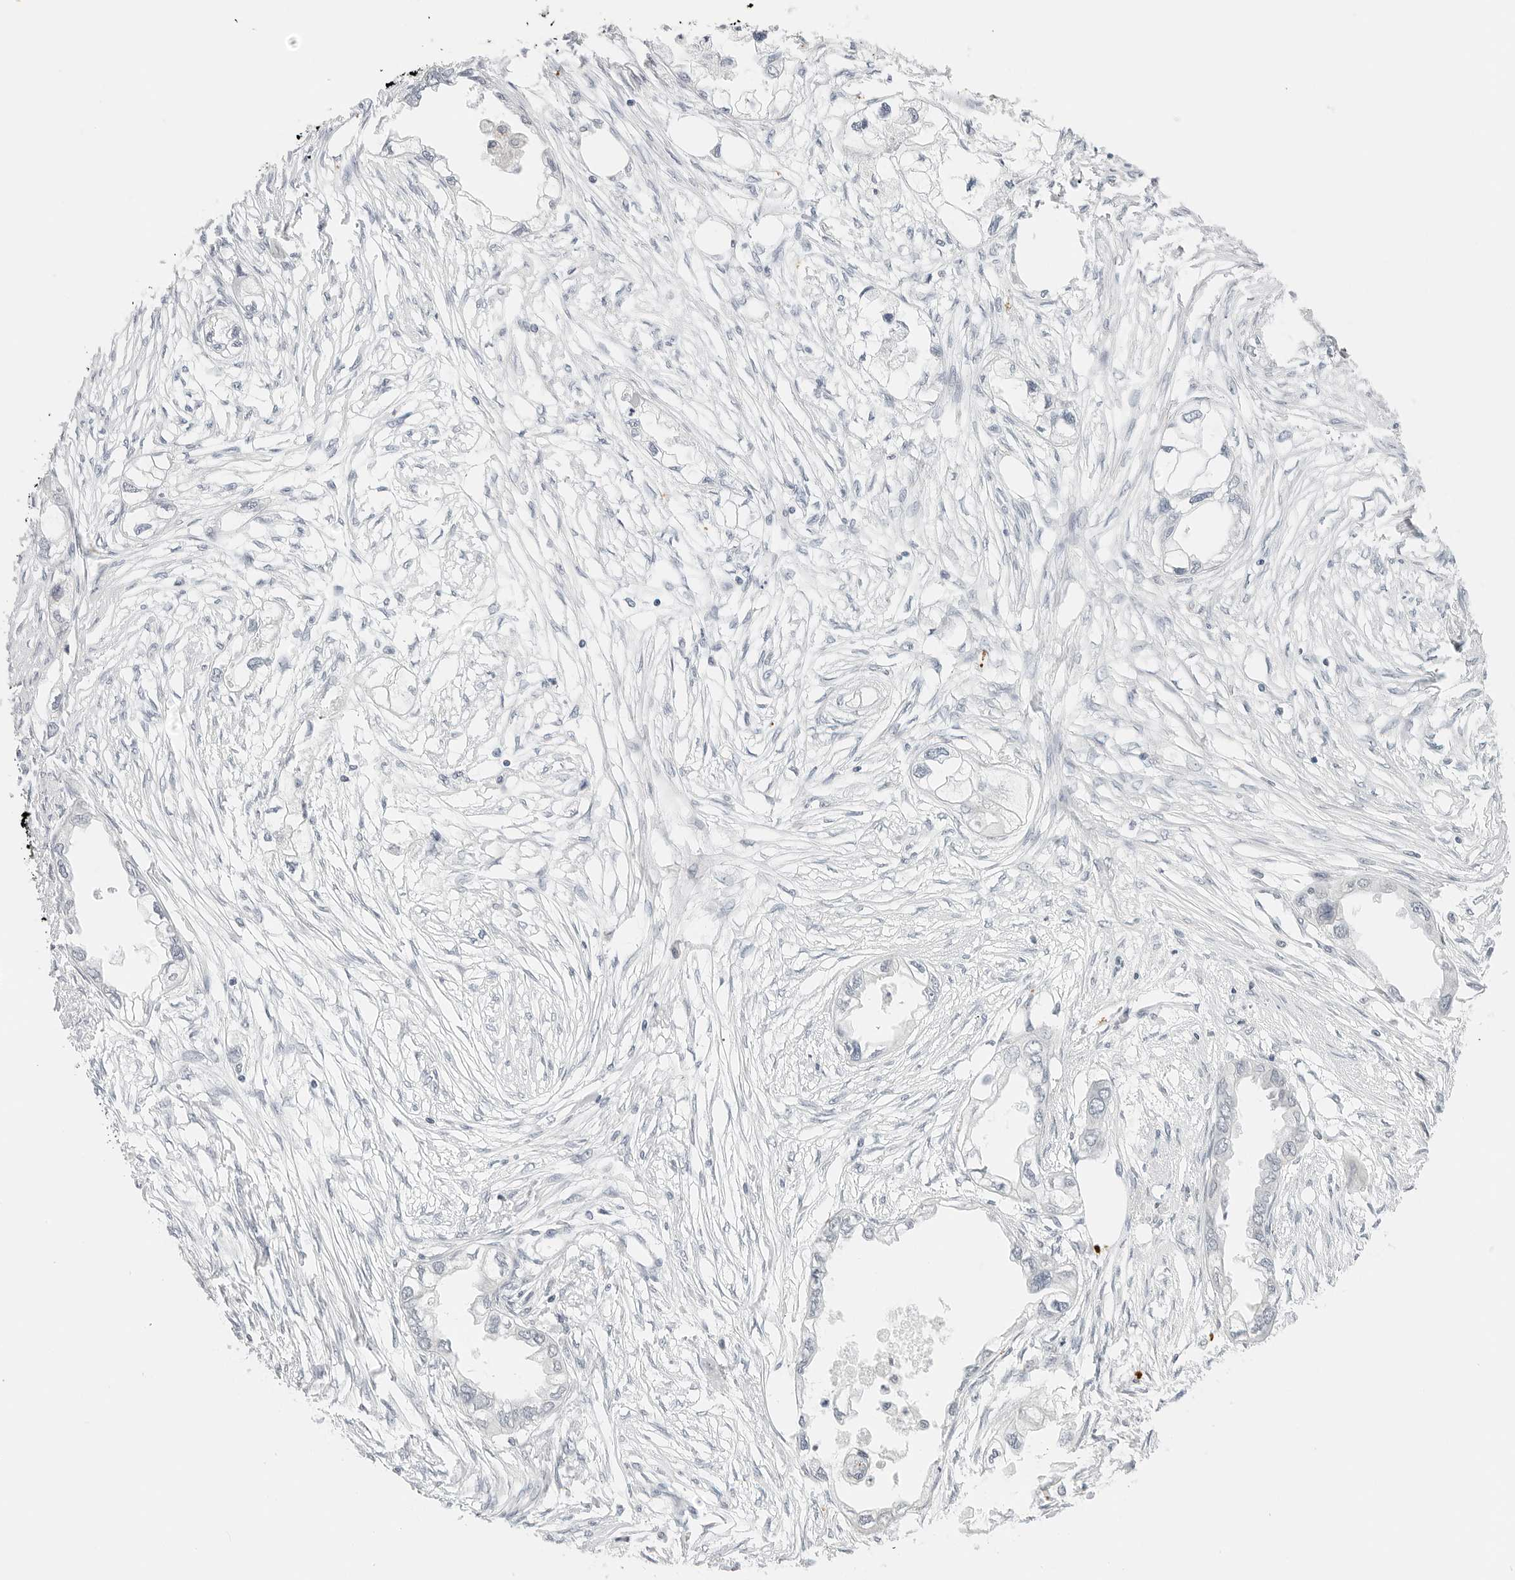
{"staining": {"intensity": "negative", "quantity": "none", "location": "none"}, "tissue": "endometrial cancer", "cell_type": "Tumor cells", "image_type": "cancer", "snomed": [{"axis": "morphology", "description": "Adenocarcinoma, NOS"}, {"axis": "morphology", "description": "Adenocarcinoma, metastatic, NOS"}, {"axis": "topography", "description": "Adipose tissue"}, {"axis": "topography", "description": "Endometrium"}], "caption": "This micrograph is of endometrial cancer stained with immunohistochemistry to label a protein in brown with the nuclei are counter-stained blue. There is no staining in tumor cells. Nuclei are stained in blue.", "gene": "NEO1", "patient": {"sex": "female", "age": 67}}